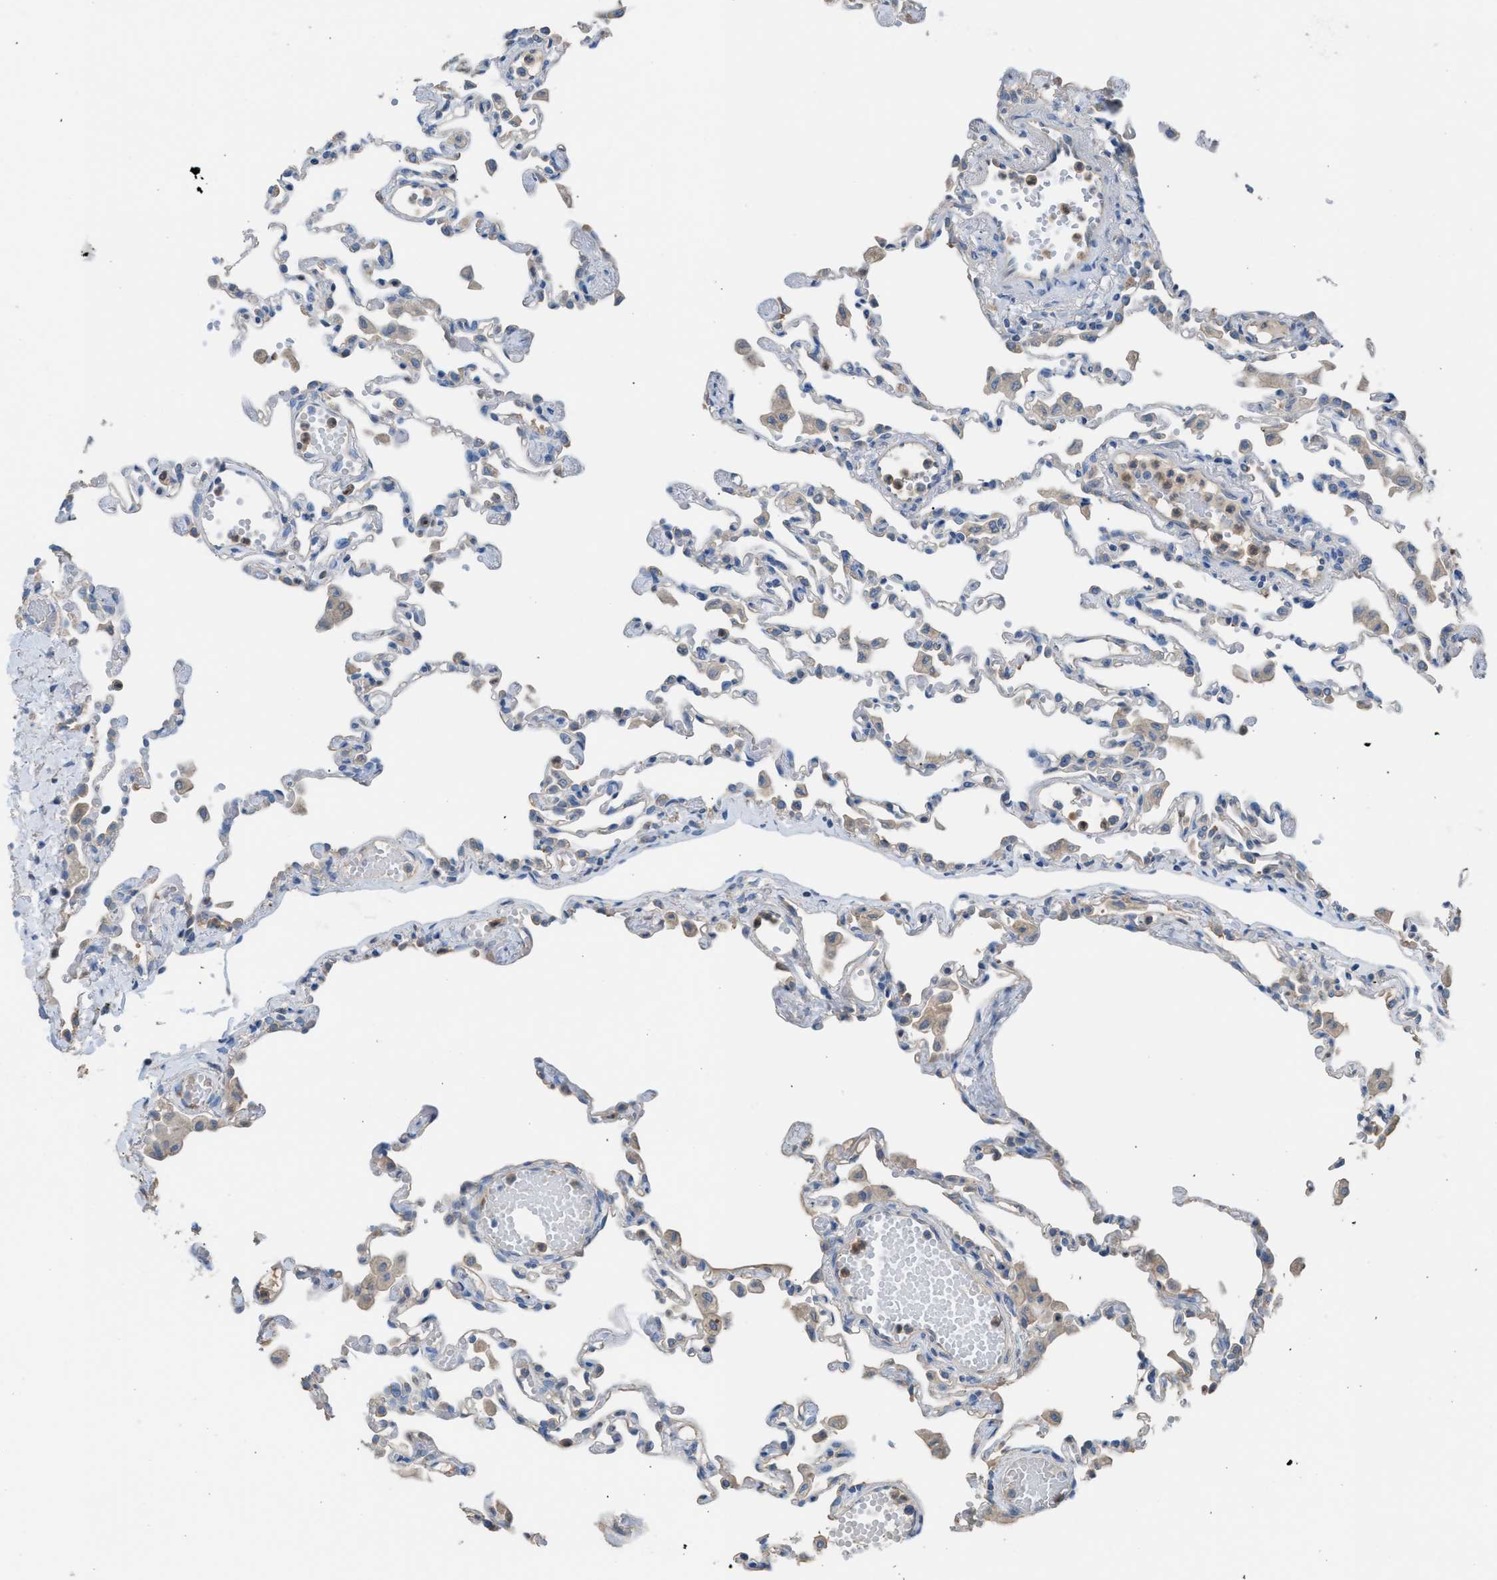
{"staining": {"intensity": "weak", "quantity": "<25%", "location": "cytoplasmic/membranous"}, "tissue": "lung", "cell_type": "Alveolar cells", "image_type": "normal", "snomed": [{"axis": "morphology", "description": "Normal tissue, NOS"}, {"axis": "topography", "description": "Bronchus"}, {"axis": "topography", "description": "Lung"}], "caption": "A high-resolution histopathology image shows immunohistochemistry (IHC) staining of unremarkable lung, which displays no significant expression in alveolar cells.", "gene": "NQO2", "patient": {"sex": "female", "age": 49}}